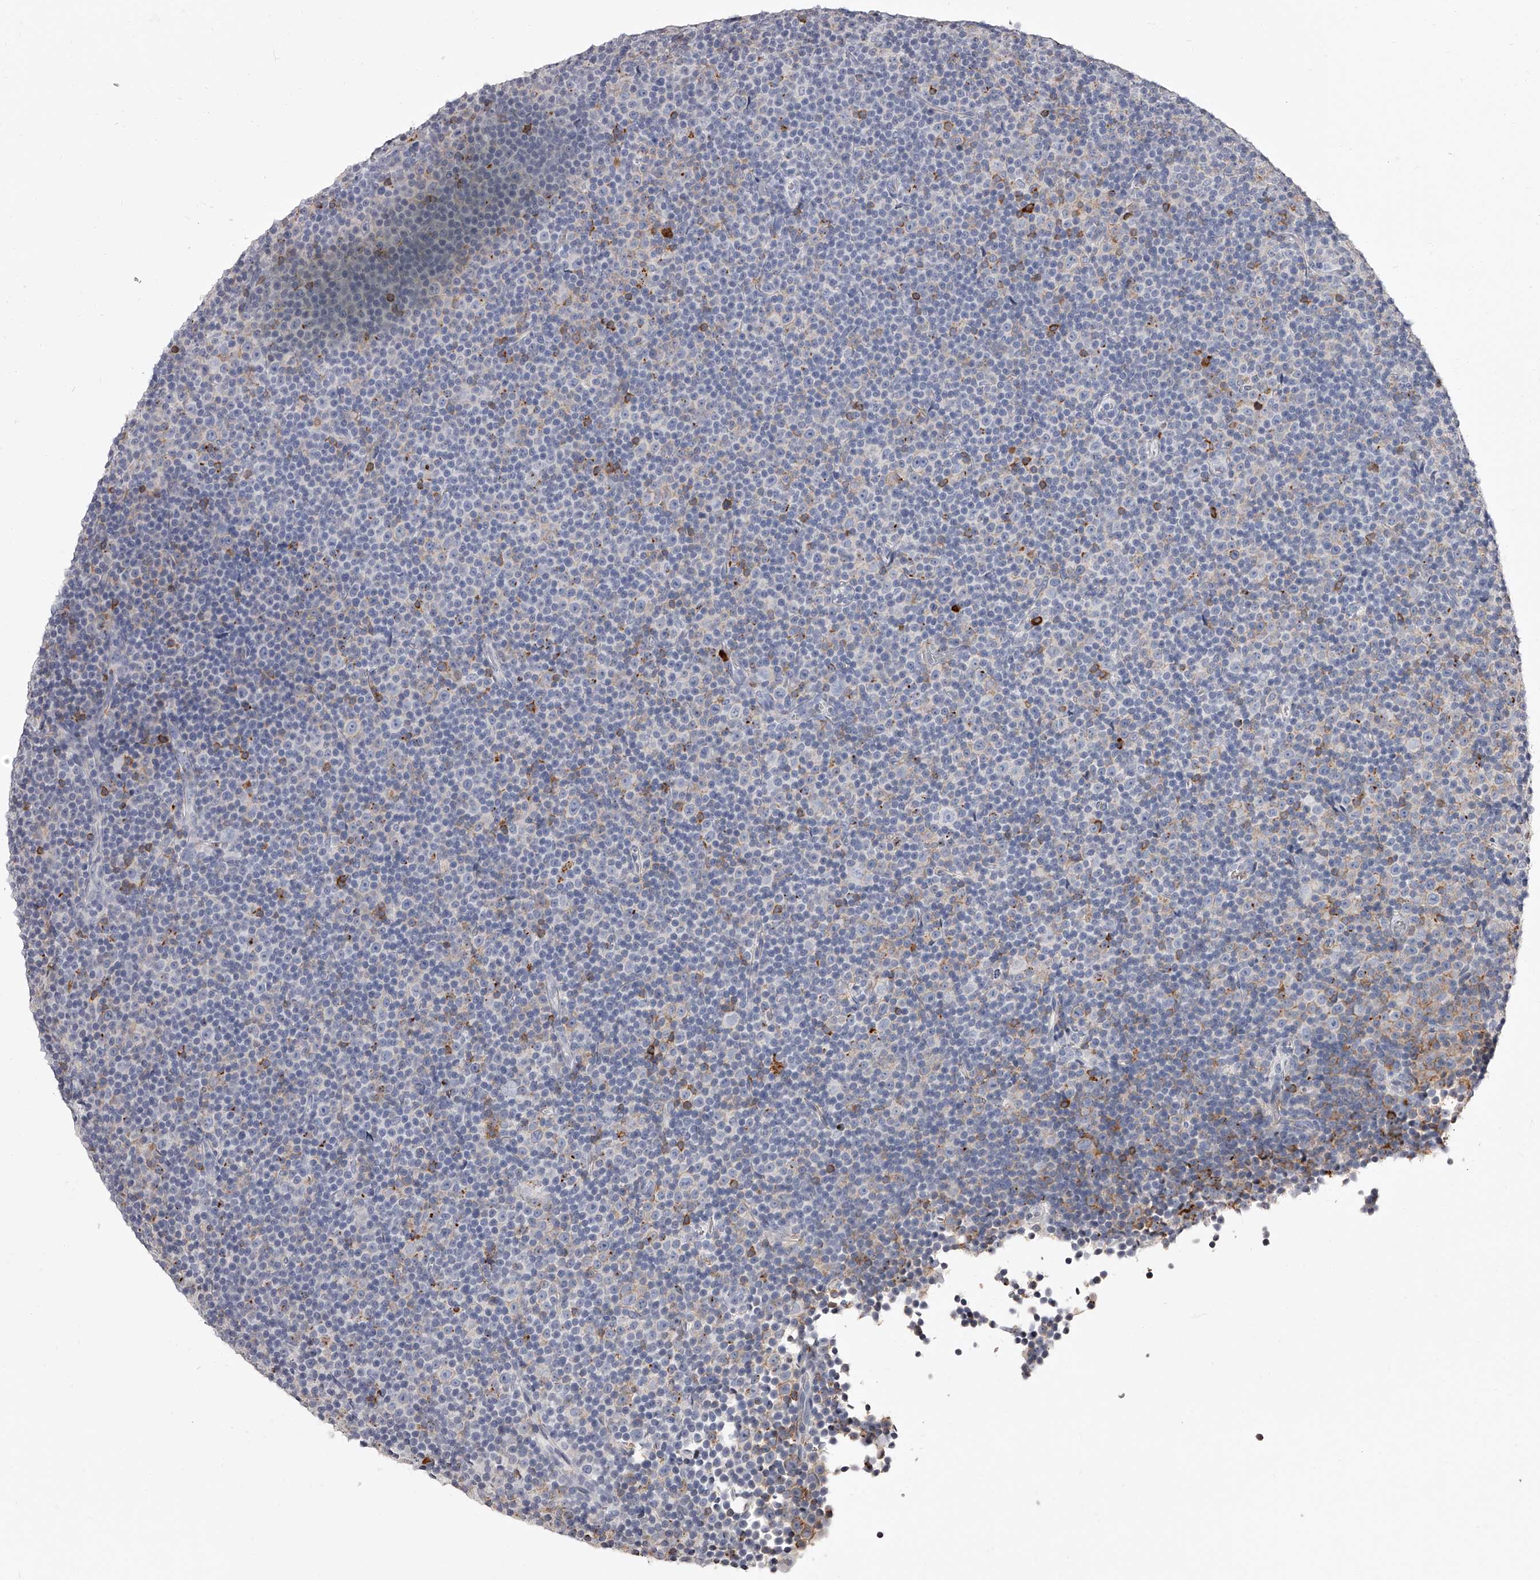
{"staining": {"intensity": "negative", "quantity": "none", "location": "none"}, "tissue": "lymphoma", "cell_type": "Tumor cells", "image_type": "cancer", "snomed": [{"axis": "morphology", "description": "Malignant lymphoma, non-Hodgkin's type, Low grade"}, {"axis": "topography", "description": "Lymph node"}], "caption": "Low-grade malignant lymphoma, non-Hodgkin's type stained for a protein using IHC displays no expression tumor cells.", "gene": "PACSIN1", "patient": {"sex": "female", "age": 67}}